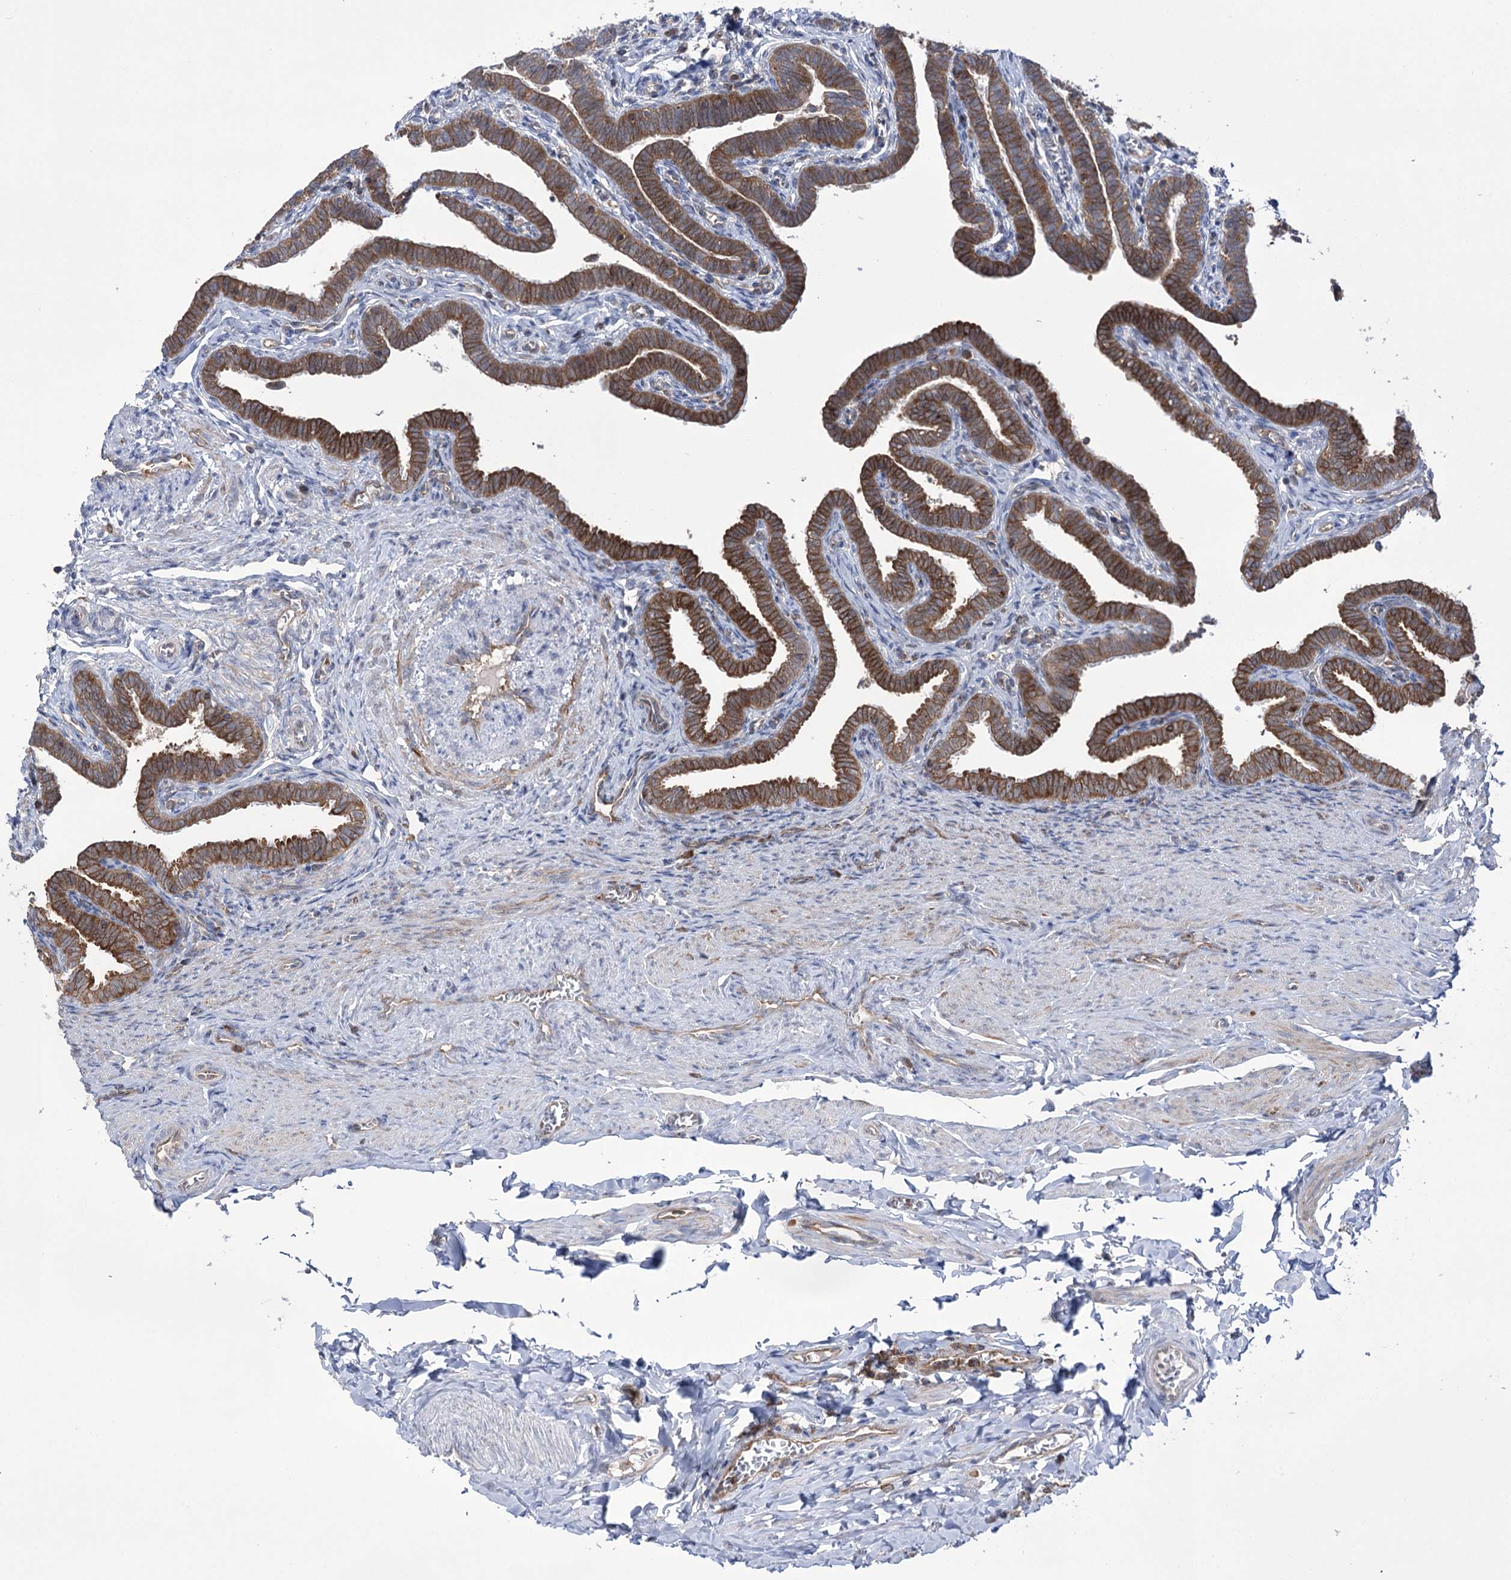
{"staining": {"intensity": "moderate", "quantity": ">75%", "location": "cytoplasmic/membranous"}, "tissue": "fallopian tube", "cell_type": "Glandular cells", "image_type": "normal", "snomed": [{"axis": "morphology", "description": "Normal tissue, NOS"}, {"axis": "topography", "description": "Fallopian tube"}], "caption": "About >75% of glandular cells in unremarkable human fallopian tube demonstrate moderate cytoplasmic/membranous protein expression as visualized by brown immunohistochemical staining.", "gene": "ZNF622", "patient": {"sex": "female", "age": 36}}